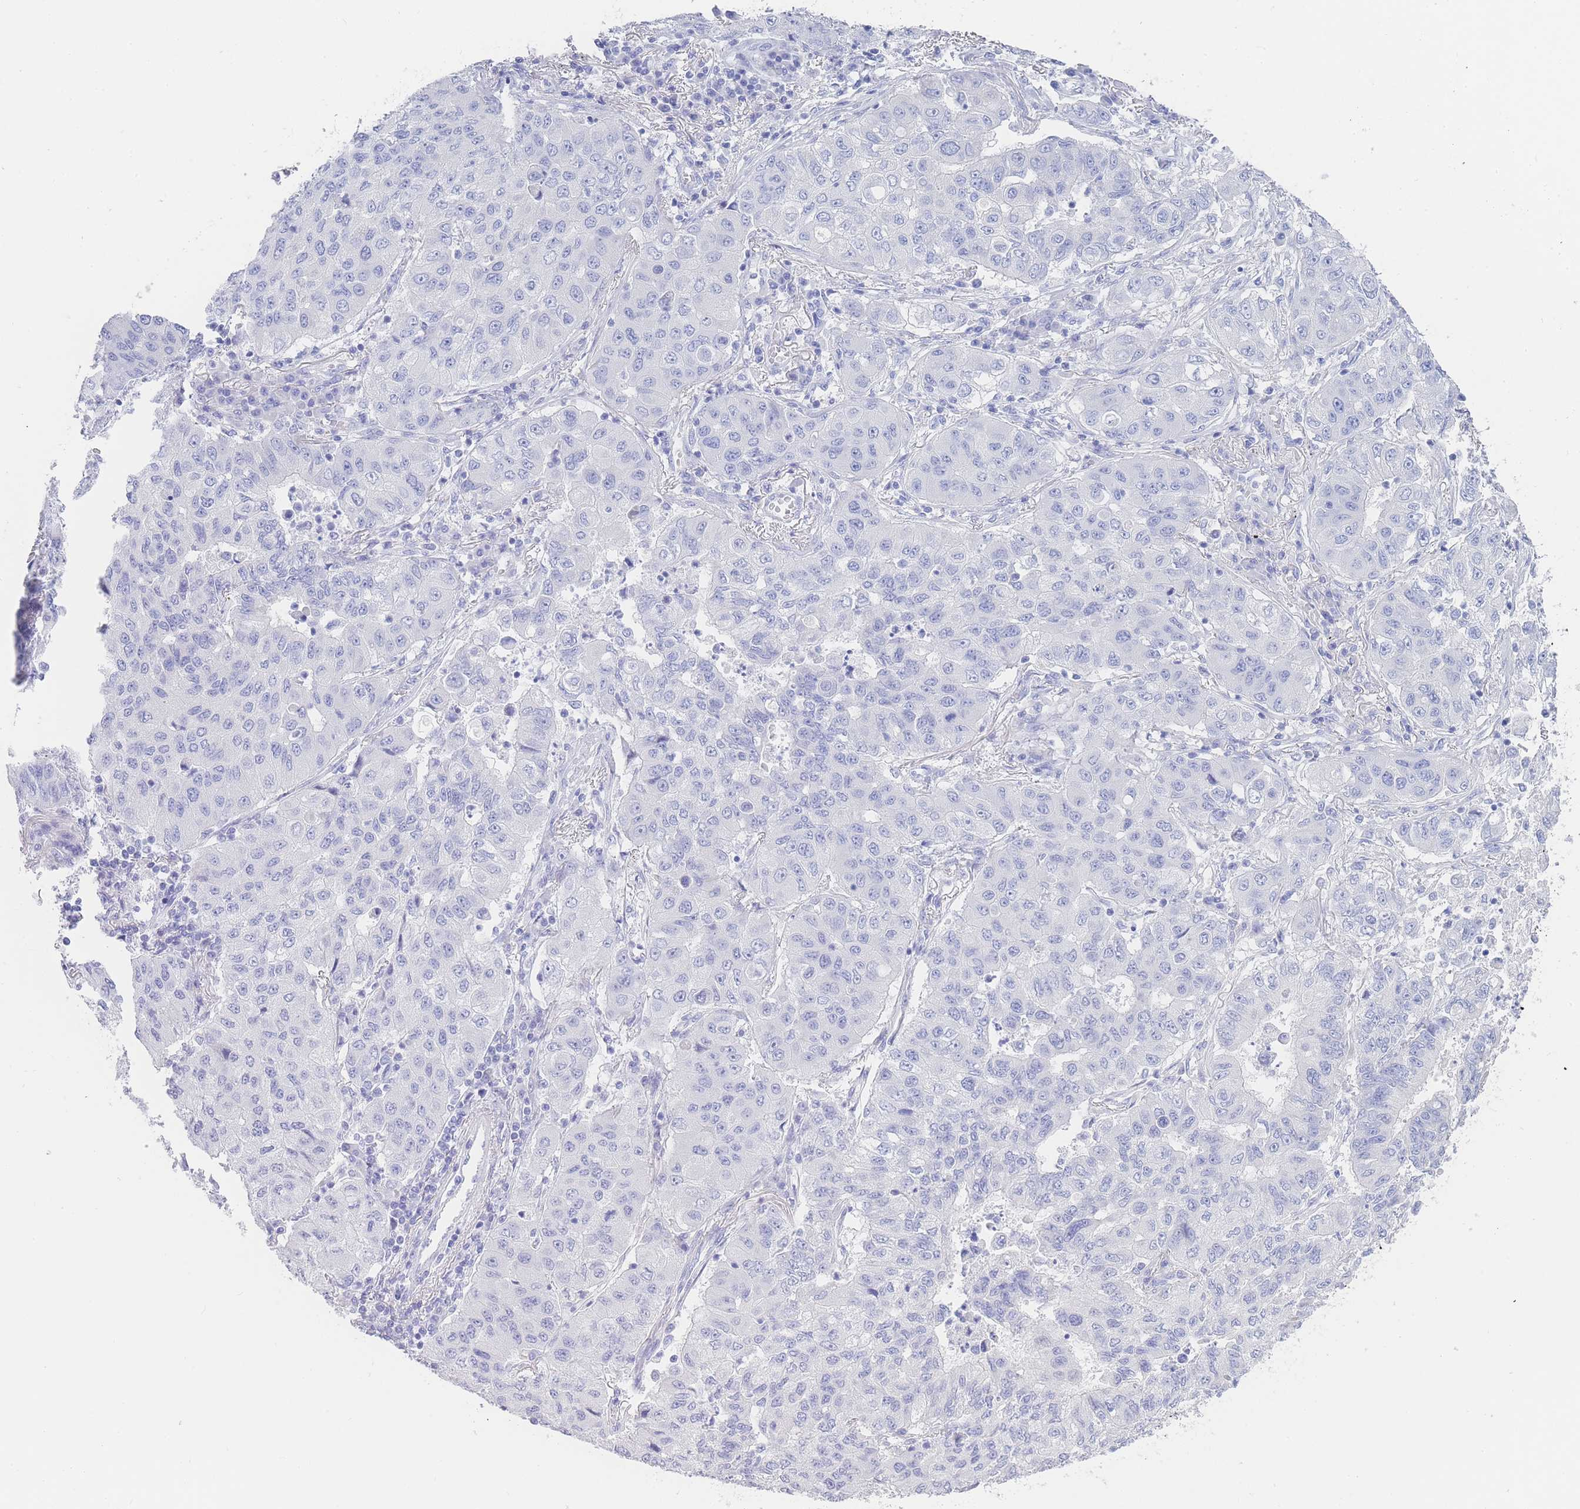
{"staining": {"intensity": "negative", "quantity": "none", "location": "none"}, "tissue": "lung cancer", "cell_type": "Tumor cells", "image_type": "cancer", "snomed": [{"axis": "morphology", "description": "Squamous cell carcinoma, NOS"}, {"axis": "topography", "description": "Lung"}], "caption": "Image shows no significant protein staining in tumor cells of squamous cell carcinoma (lung). The staining is performed using DAB brown chromogen with nuclei counter-stained in using hematoxylin.", "gene": "LZTFL1", "patient": {"sex": "male", "age": 74}}